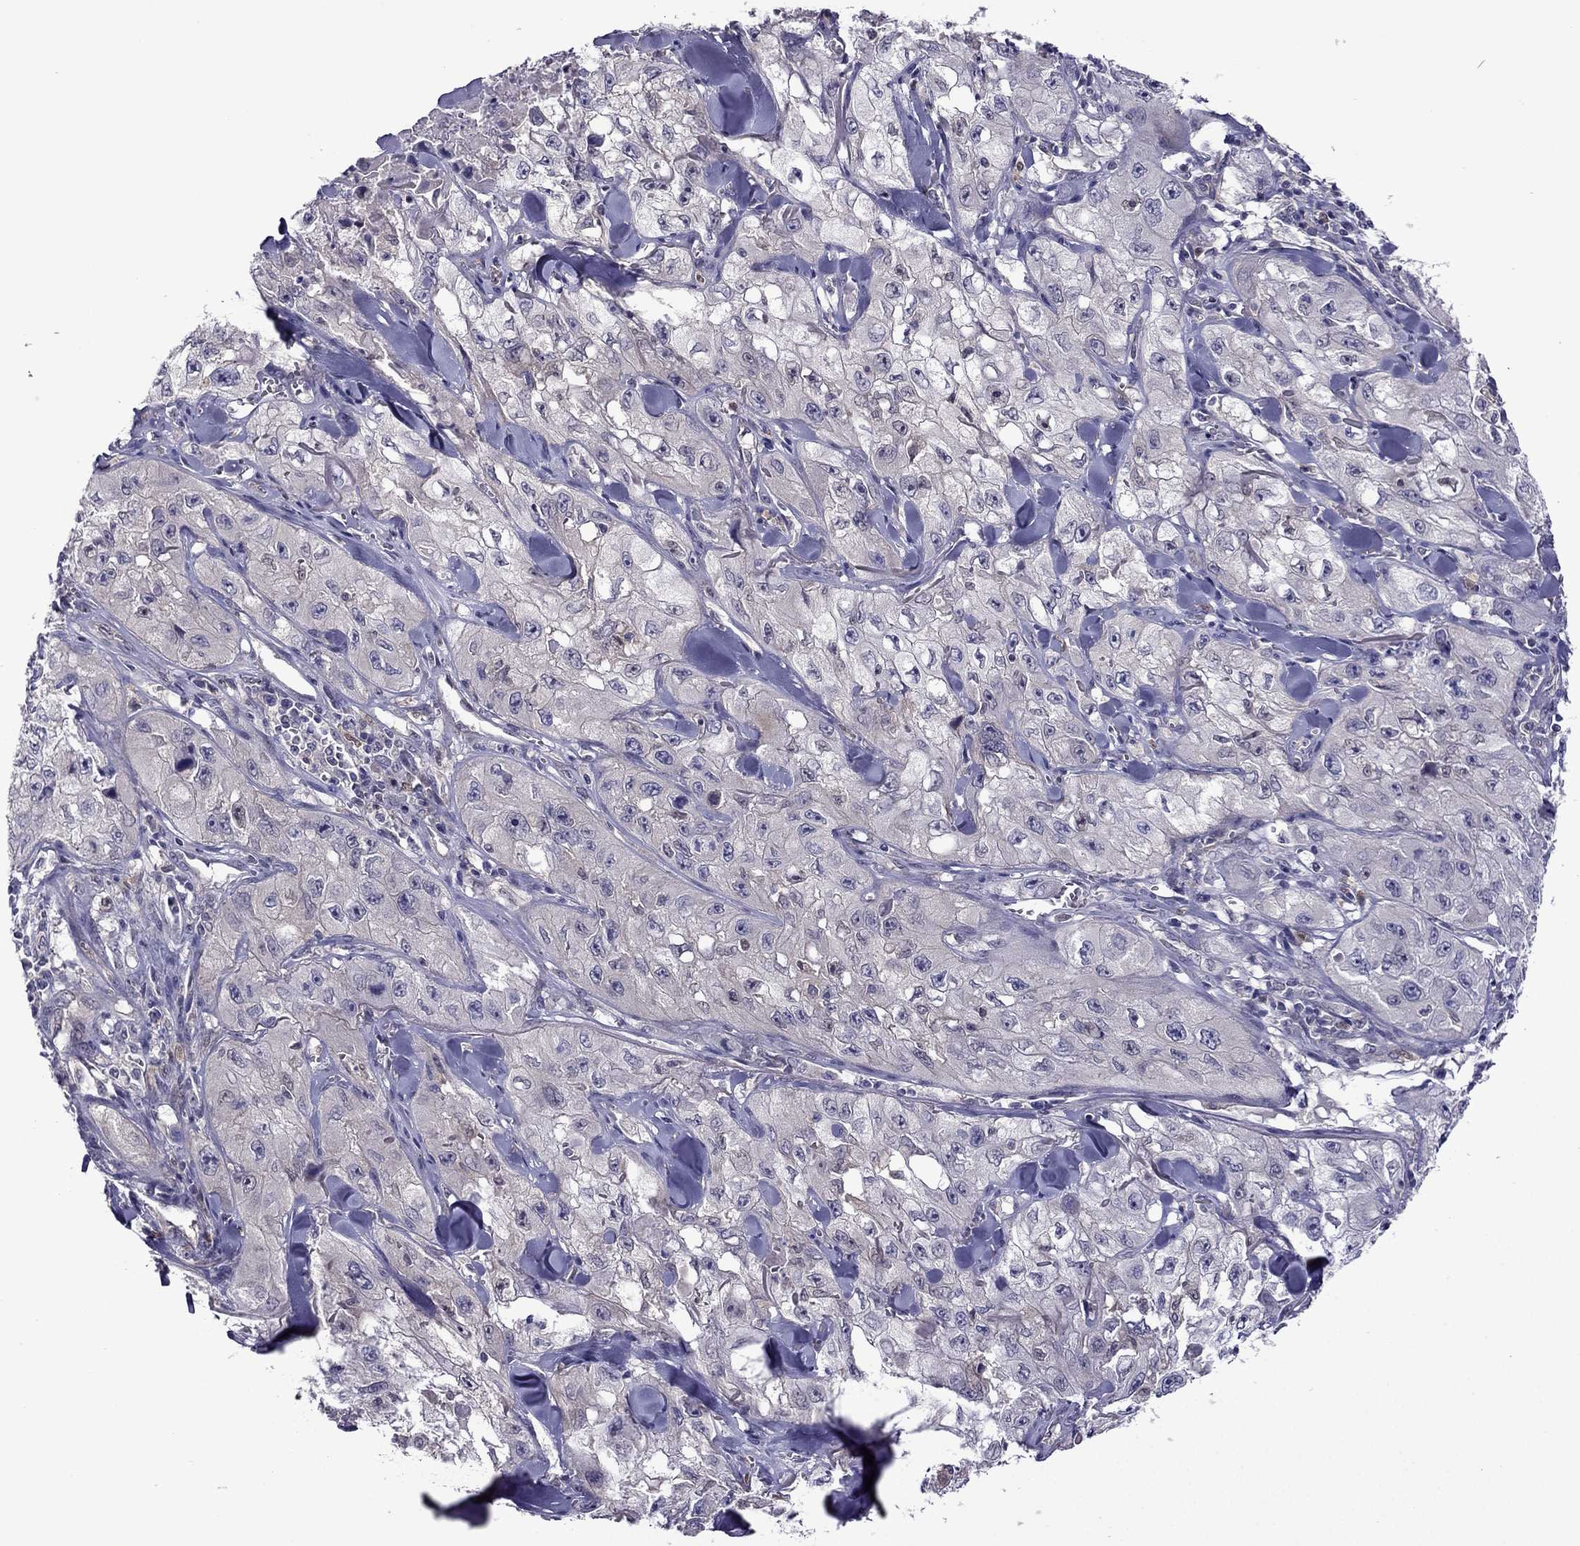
{"staining": {"intensity": "negative", "quantity": "none", "location": "none"}, "tissue": "skin cancer", "cell_type": "Tumor cells", "image_type": "cancer", "snomed": [{"axis": "morphology", "description": "Squamous cell carcinoma, NOS"}, {"axis": "topography", "description": "Skin"}, {"axis": "topography", "description": "Subcutis"}], "caption": "Immunohistochemistry of human skin squamous cell carcinoma demonstrates no expression in tumor cells.", "gene": "CDK5", "patient": {"sex": "male", "age": 73}}